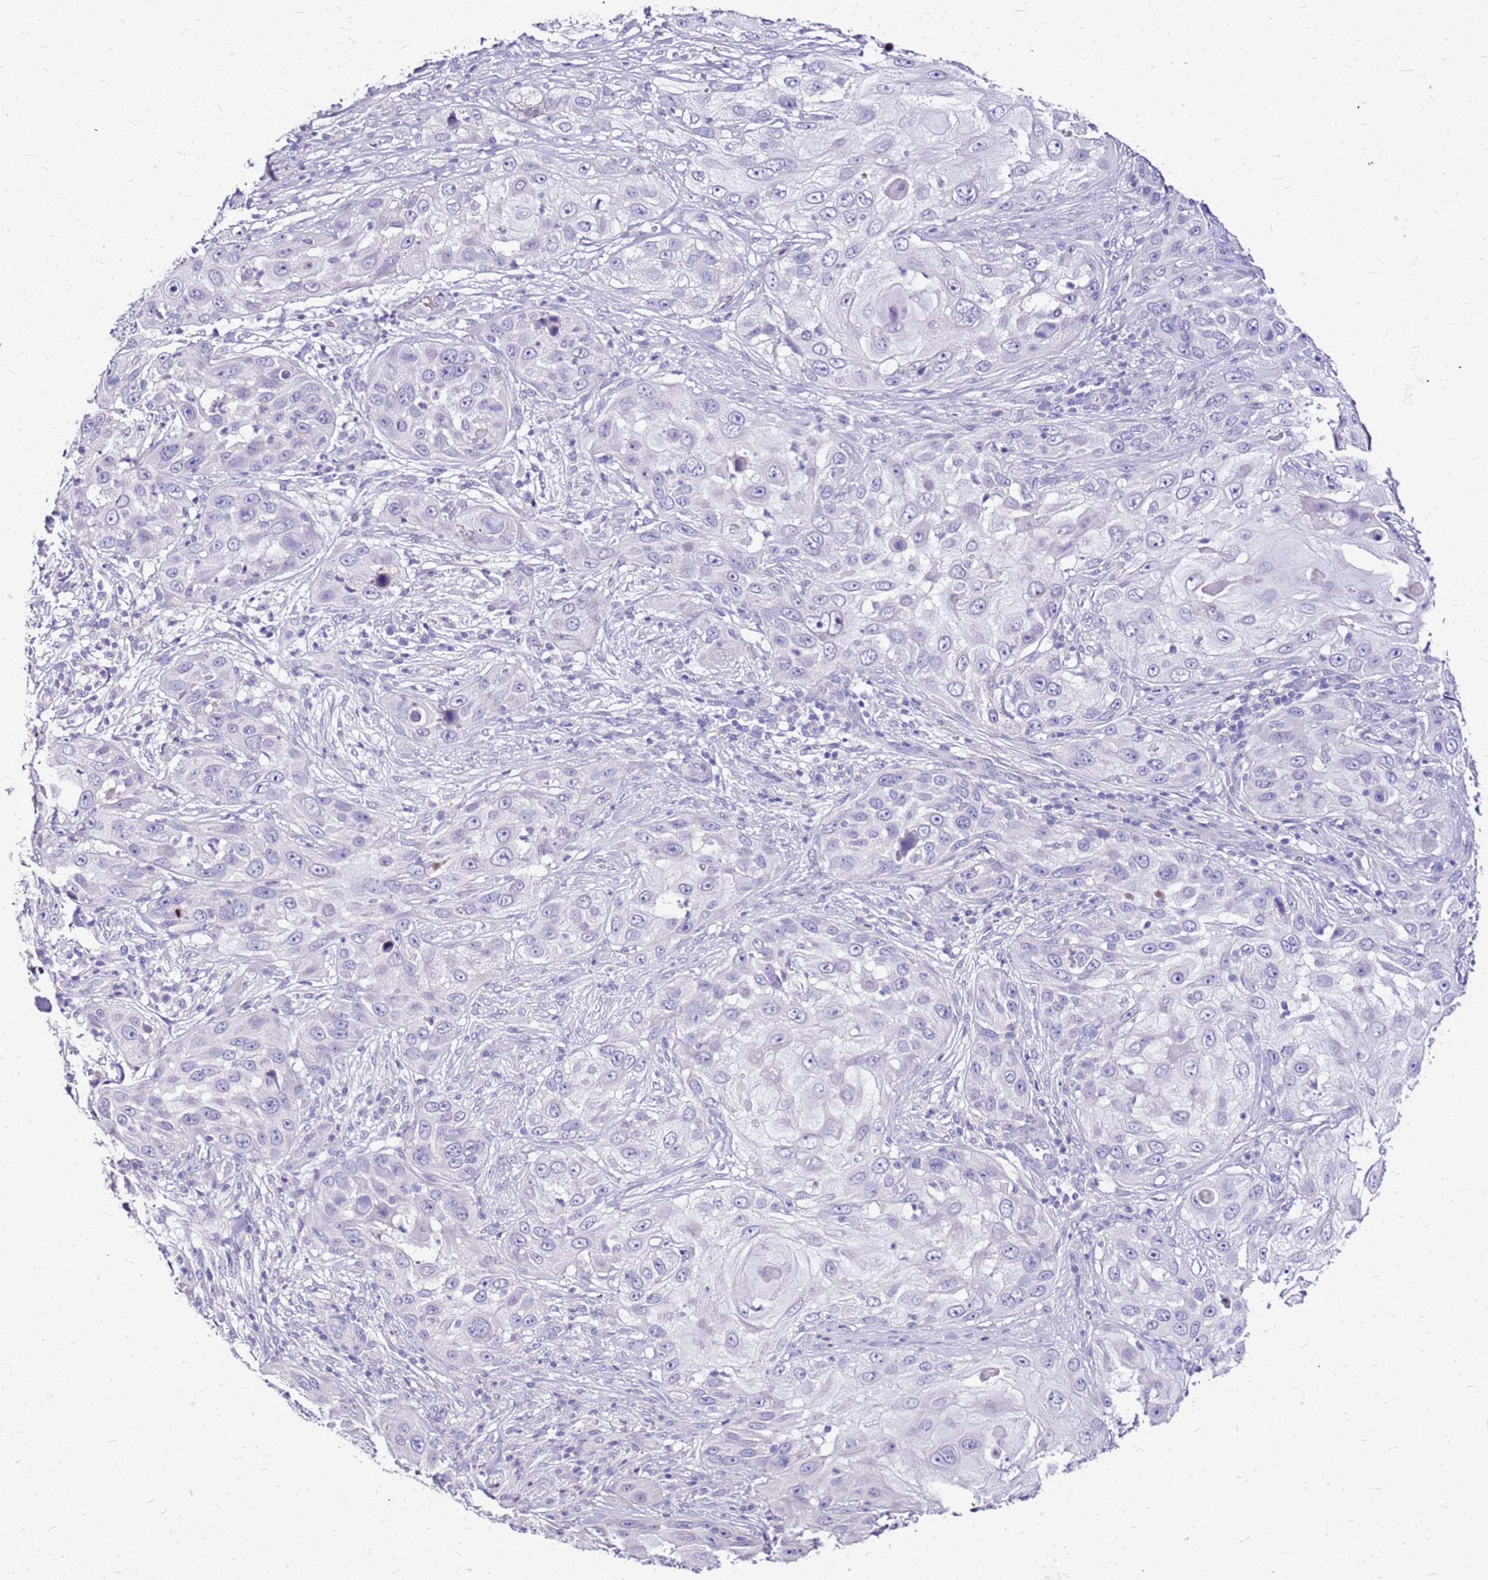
{"staining": {"intensity": "negative", "quantity": "none", "location": "none"}, "tissue": "skin cancer", "cell_type": "Tumor cells", "image_type": "cancer", "snomed": [{"axis": "morphology", "description": "Squamous cell carcinoma, NOS"}, {"axis": "topography", "description": "Skin"}], "caption": "A histopathology image of human skin cancer (squamous cell carcinoma) is negative for staining in tumor cells.", "gene": "DCDC2B", "patient": {"sex": "female", "age": 44}}